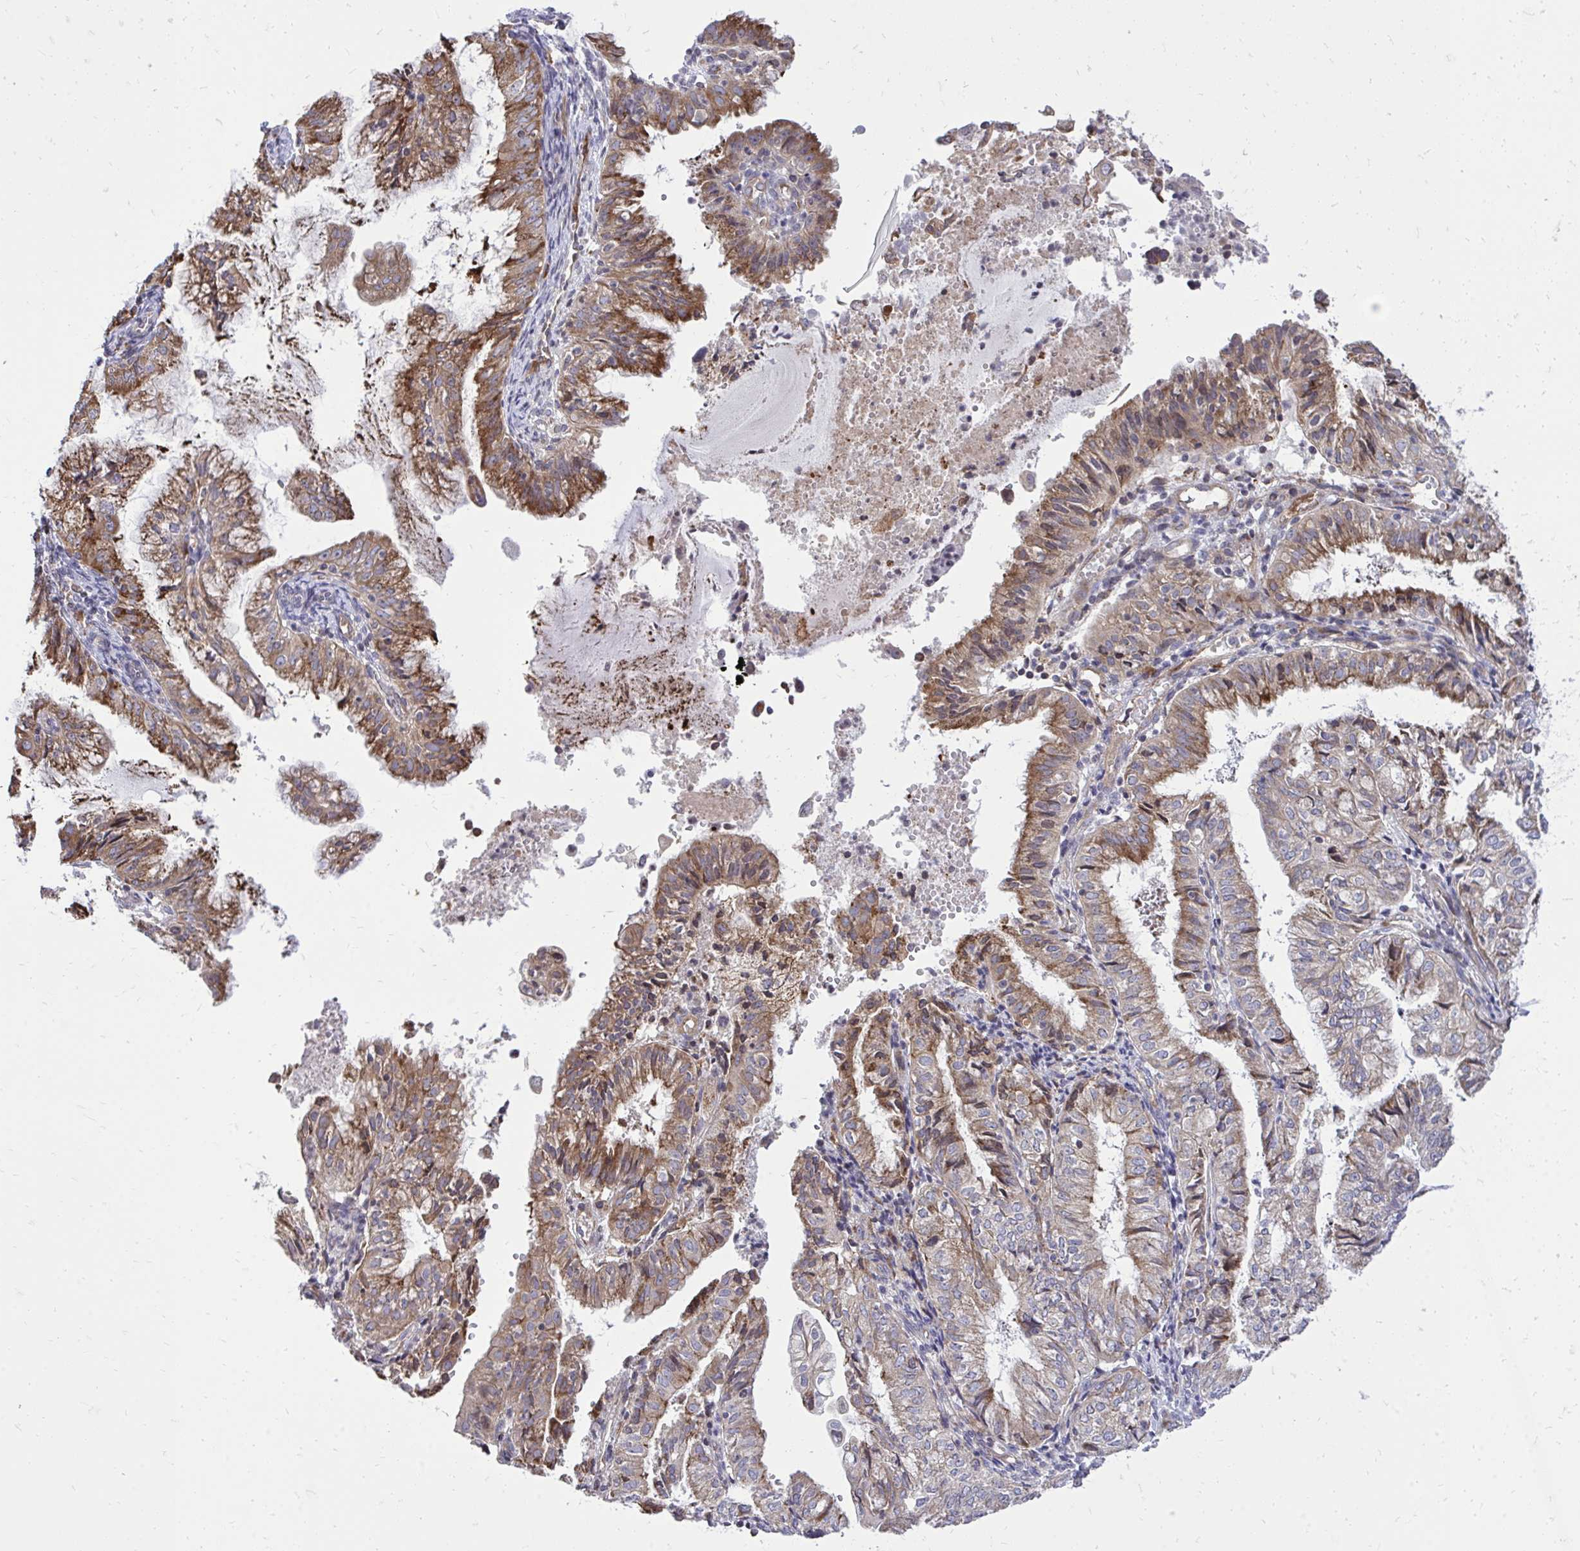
{"staining": {"intensity": "moderate", "quantity": ">75%", "location": "cytoplasmic/membranous"}, "tissue": "endometrial cancer", "cell_type": "Tumor cells", "image_type": "cancer", "snomed": [{"axis": "morphology", "description": "Adenocarcinoma, NOS"}, {"axis": "topography", "description": "Endometrium"}], "caption": "Tumor cells reveal medium levels of moderate cytoplasmic/membranous expression in approximately >75% of cells in human endometrial adenocarcinoma.", "gene": "METTL9", "patient": {"sex": "female", "age": 55}}